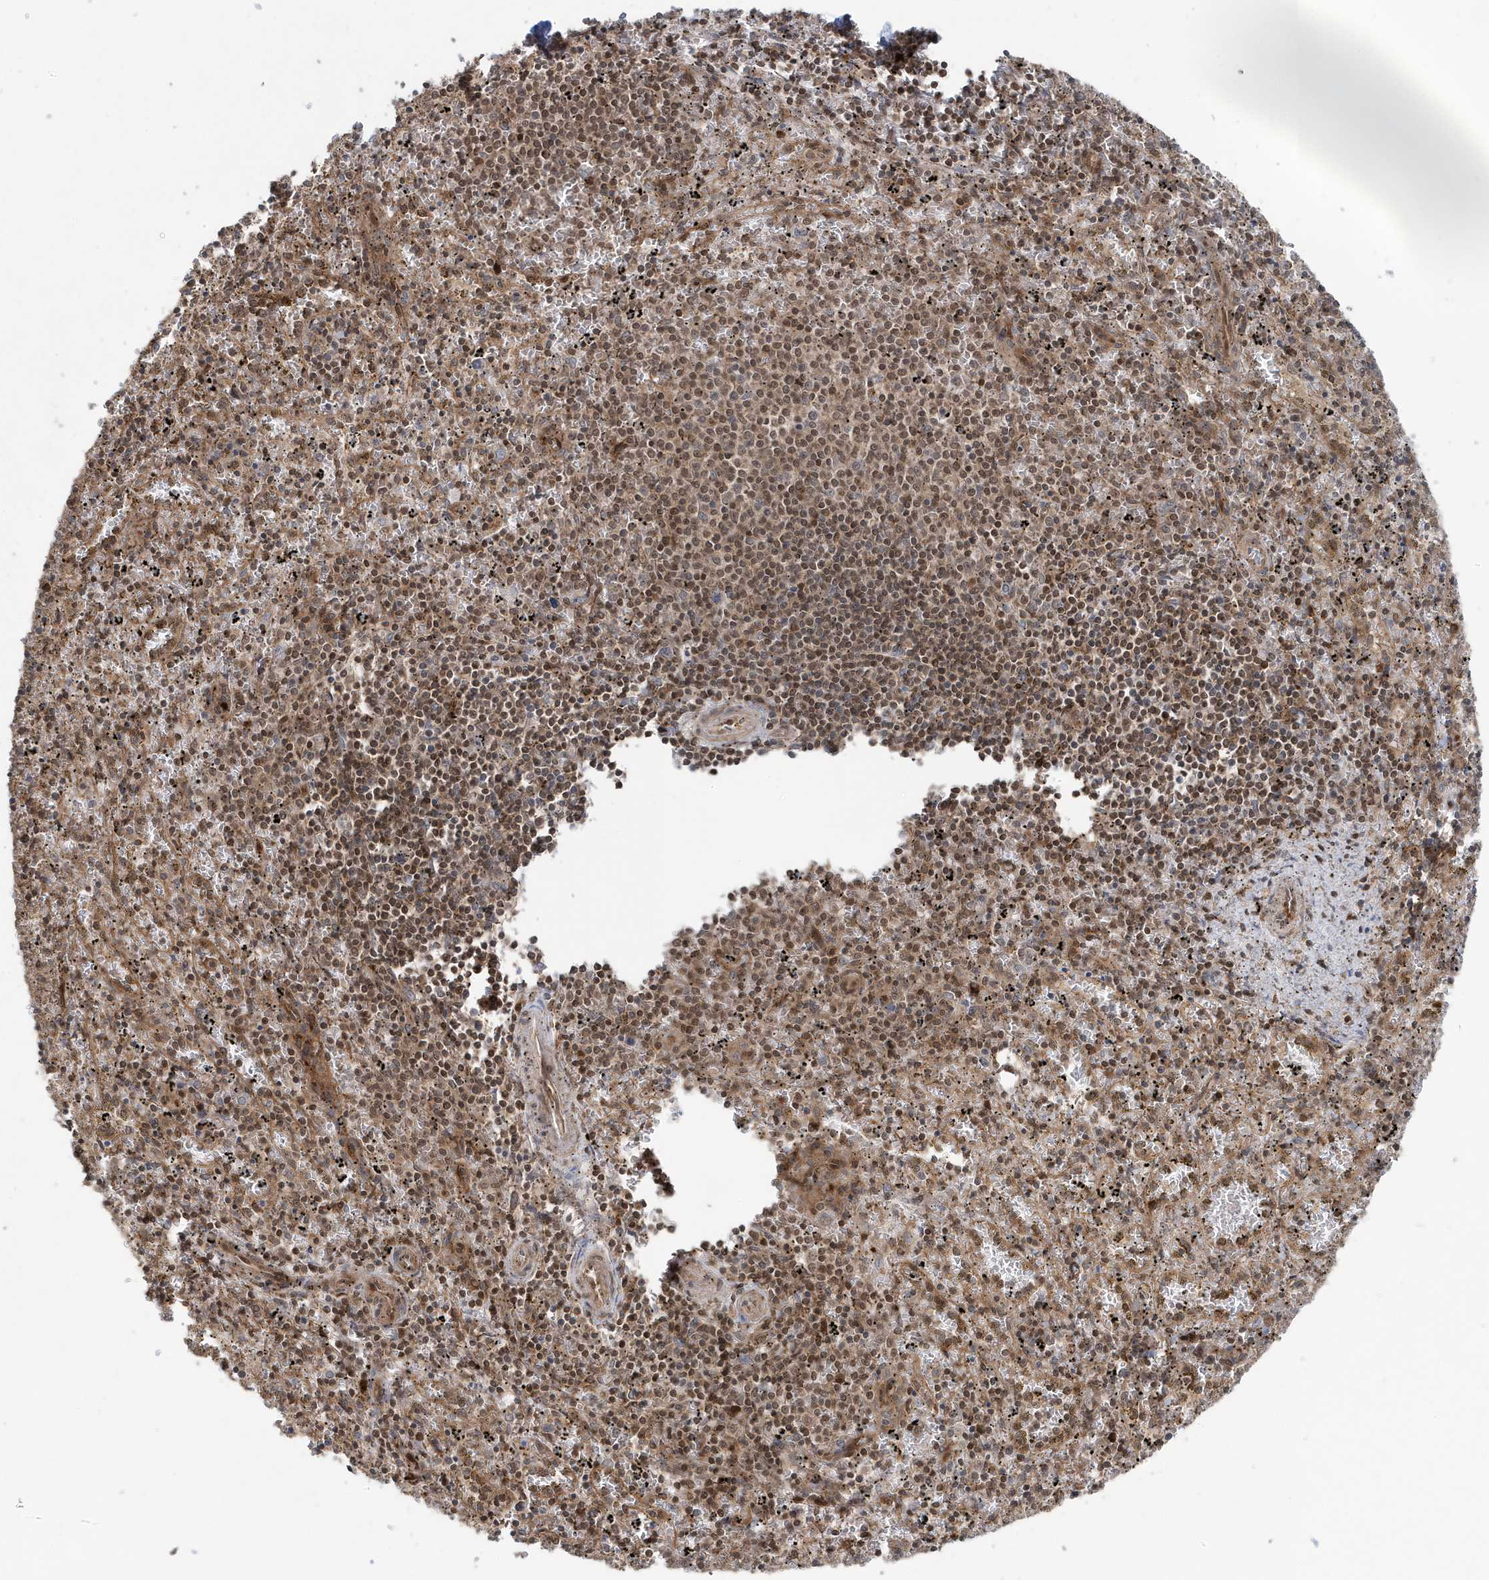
{"staining": {"intensity": "moderate", "quantity": ">75%", "location": "cytoplasmic/membranous,nuclear"}, "tissue": "spleen", "cell_type": "Cells in red pulp", "image_type": "normal", "snomed": [{"axis": "morphology", "description": "Normal tissue, NOS"}, {"axis": "topography", "description": "Spleen"}], "caption": "IHC of benign human spleen shows medium levels of moderate cytoplasmic/membranous,nuclear positivity in approximately >75% of cells in red pulp. (DAB IHC, brown staining for protein, blue staining for nuclei).", "gene": "MAPK1IP1L", "patient": {"sex": "male", "age": 11}}